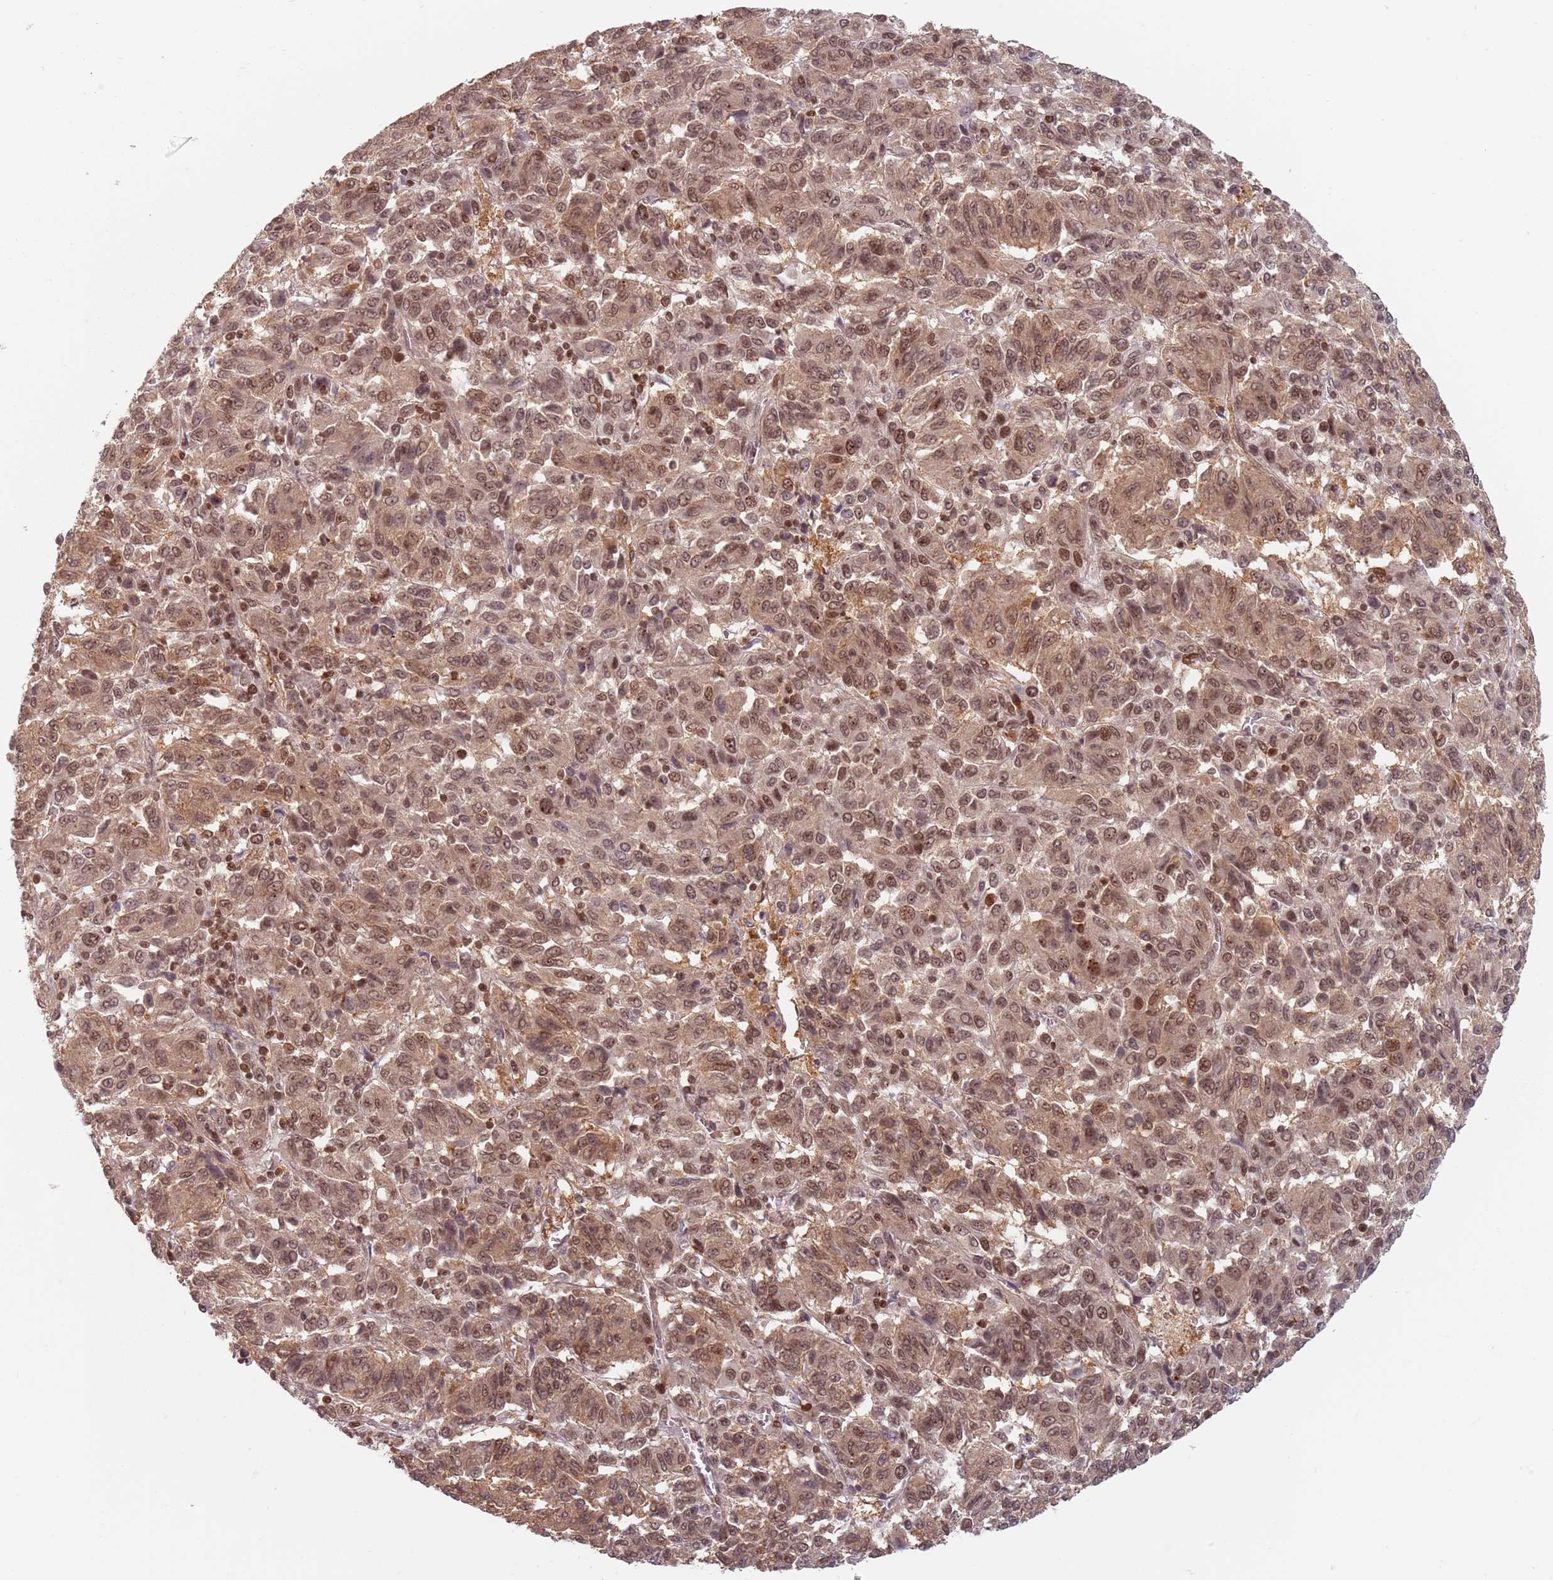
{"staining": {"intensity": "moderate", "quantity": ">75%", "location": "cytoplasmic/membranous,nuclear"}, "tissue": "melanoma", "cell_type": "Tumor cells", "image_type": "cancer", "snomed": [{"axis": "morphology", "description": "Malignant melanoma, Metastatic site"}, {"axis": "topography", "description": "Lung"}], "caption": "Immunohistochemistry (IHC) of human melanoma exhibits medium levels of moderate cytoplasmic/membranous and nuclear expression in about >75% of tumor cells. (Stains: DAB in brown, nuclei in blue, Microscopy: brightfield microscopy at high magnification).", "gene": "NUP50", "patient": {"sex": "male", "age": 64}}